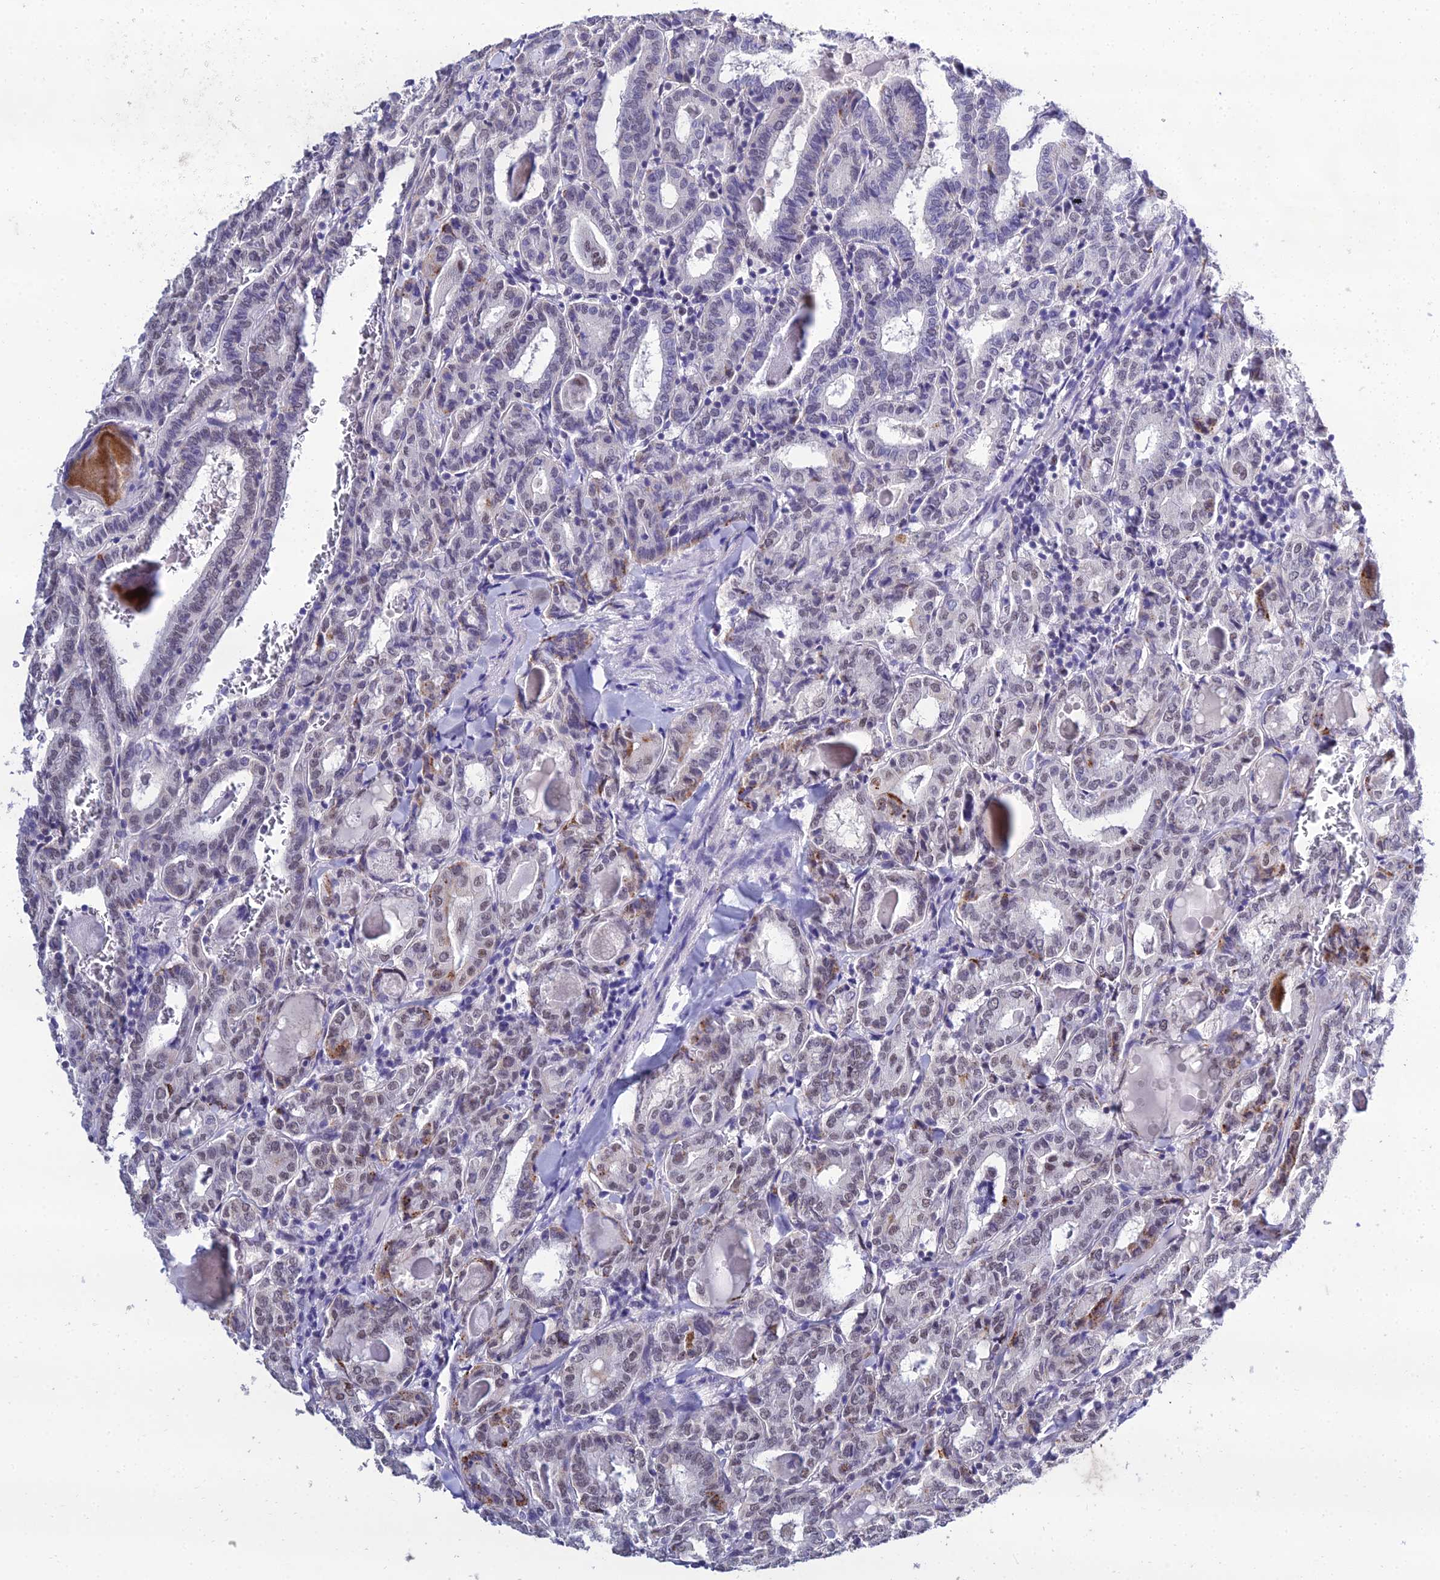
{"staining": {"intensity": "weak", "quantity": "25%-75%", "location": "cytoplasmic/membranous,nuclear"}, "tissue": "thyroid cancer", "cell_type": "Tumor cells", "image_type": "cancer", "snomed": [{"axis": "morphology", "description": "Papillary adenocarcinoma, NOS"}, {"axis": "topography", "description": "Thyroid gland"}], "caption": "This is an image of immunohistochemistry staining of papillary adenocarcinoma (thyroid), which shows weak positivity in the cytoplasmic/membranous and nuclear of tumor cells.", "gene": "PPP4R2", "patient": {"sex": "female", "age": 72}}